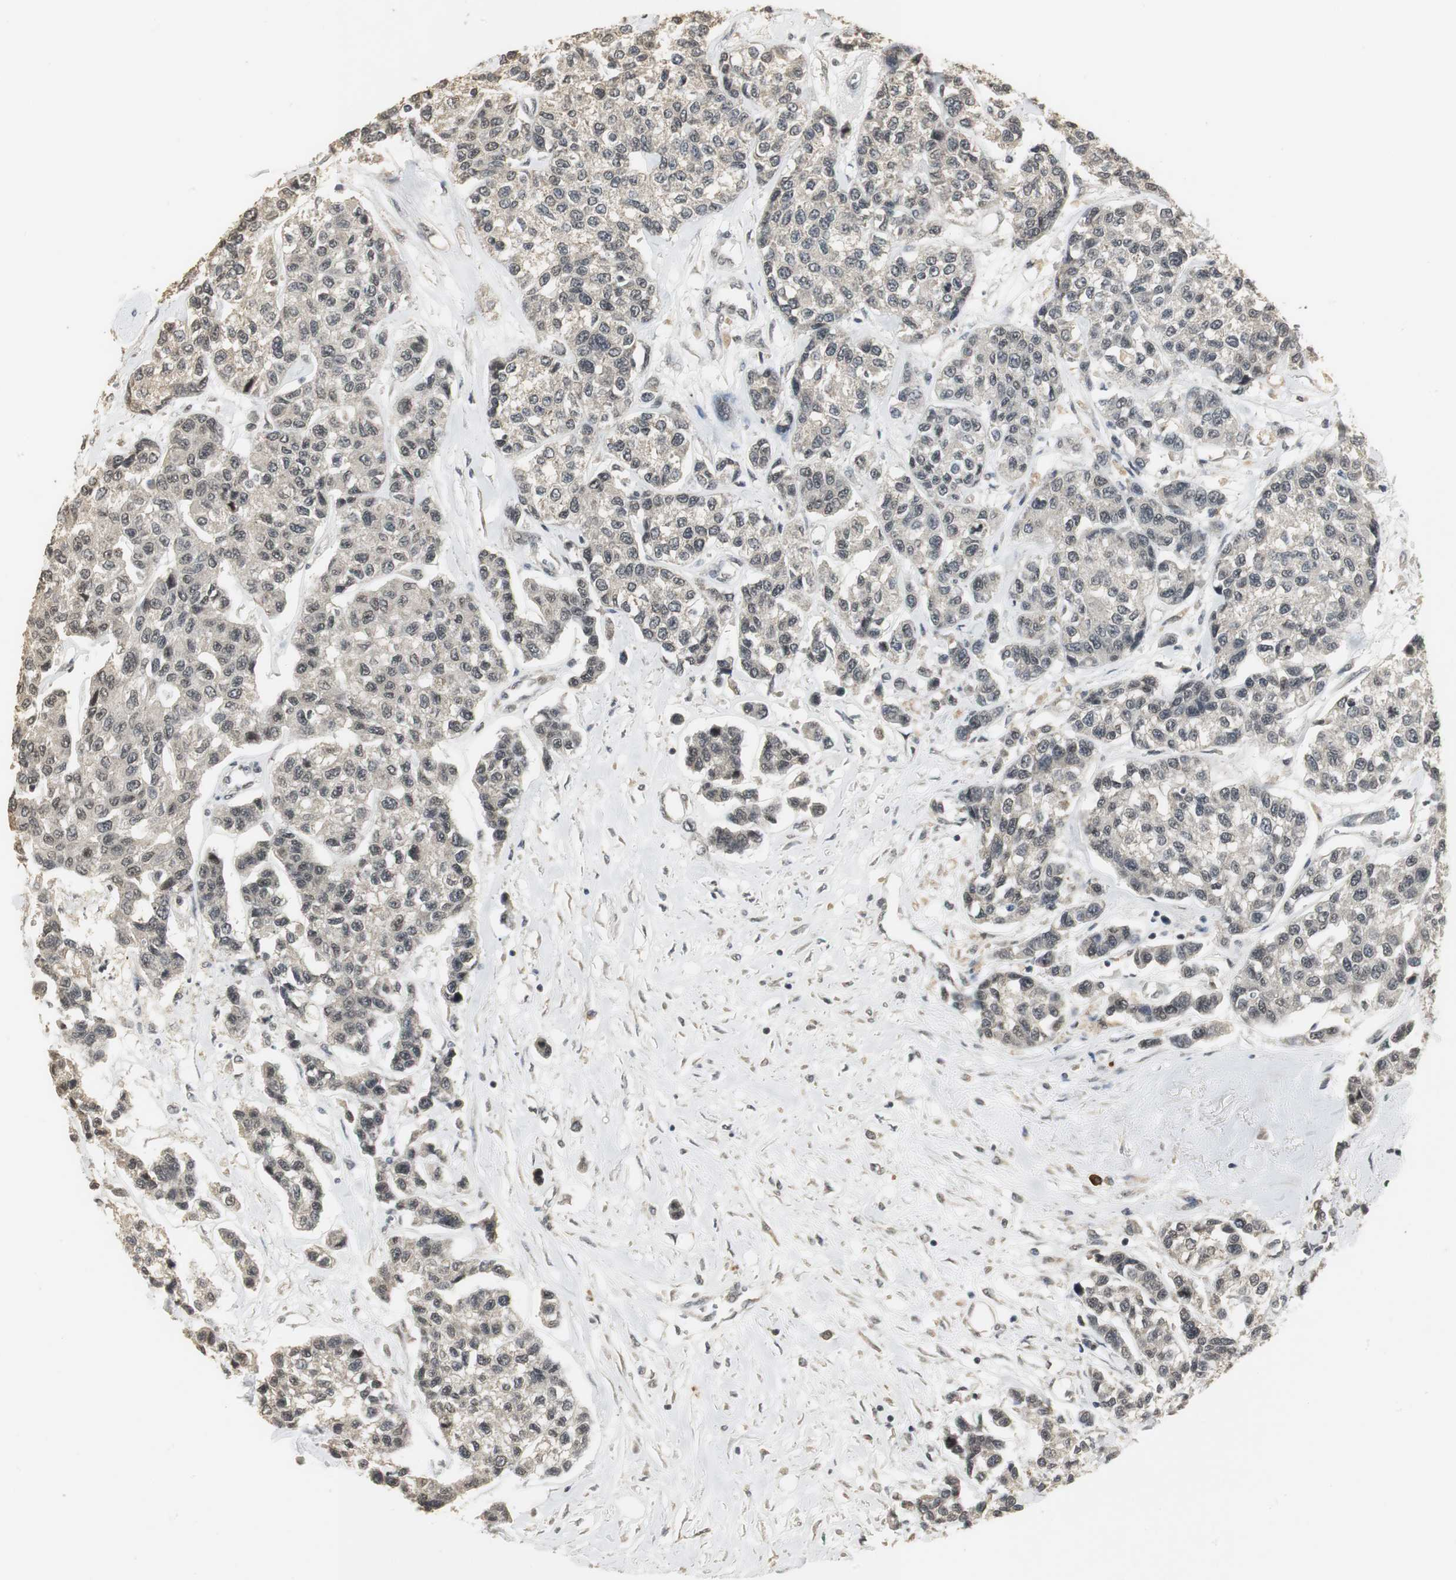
{"staining": {"intensity": "negative", "quantity": "none", "location": "none"}, "tissue": "breast cancer", "cell_type": "Tumor cells", "image_type": "cancer", "snomed": [{"axis": "morphology", "description": "Duct carcinoma"}, {"axis": "topography", "description": "Breast"}], "caption": "There is no significant positivity in tumor cells of breast cancer. (DAB (3,3'-diaminobenzidine) immunohistochemistry (IHC), high magnification).", "gene": "ELOA", "patient": {"sex": "female", "age": 51}}